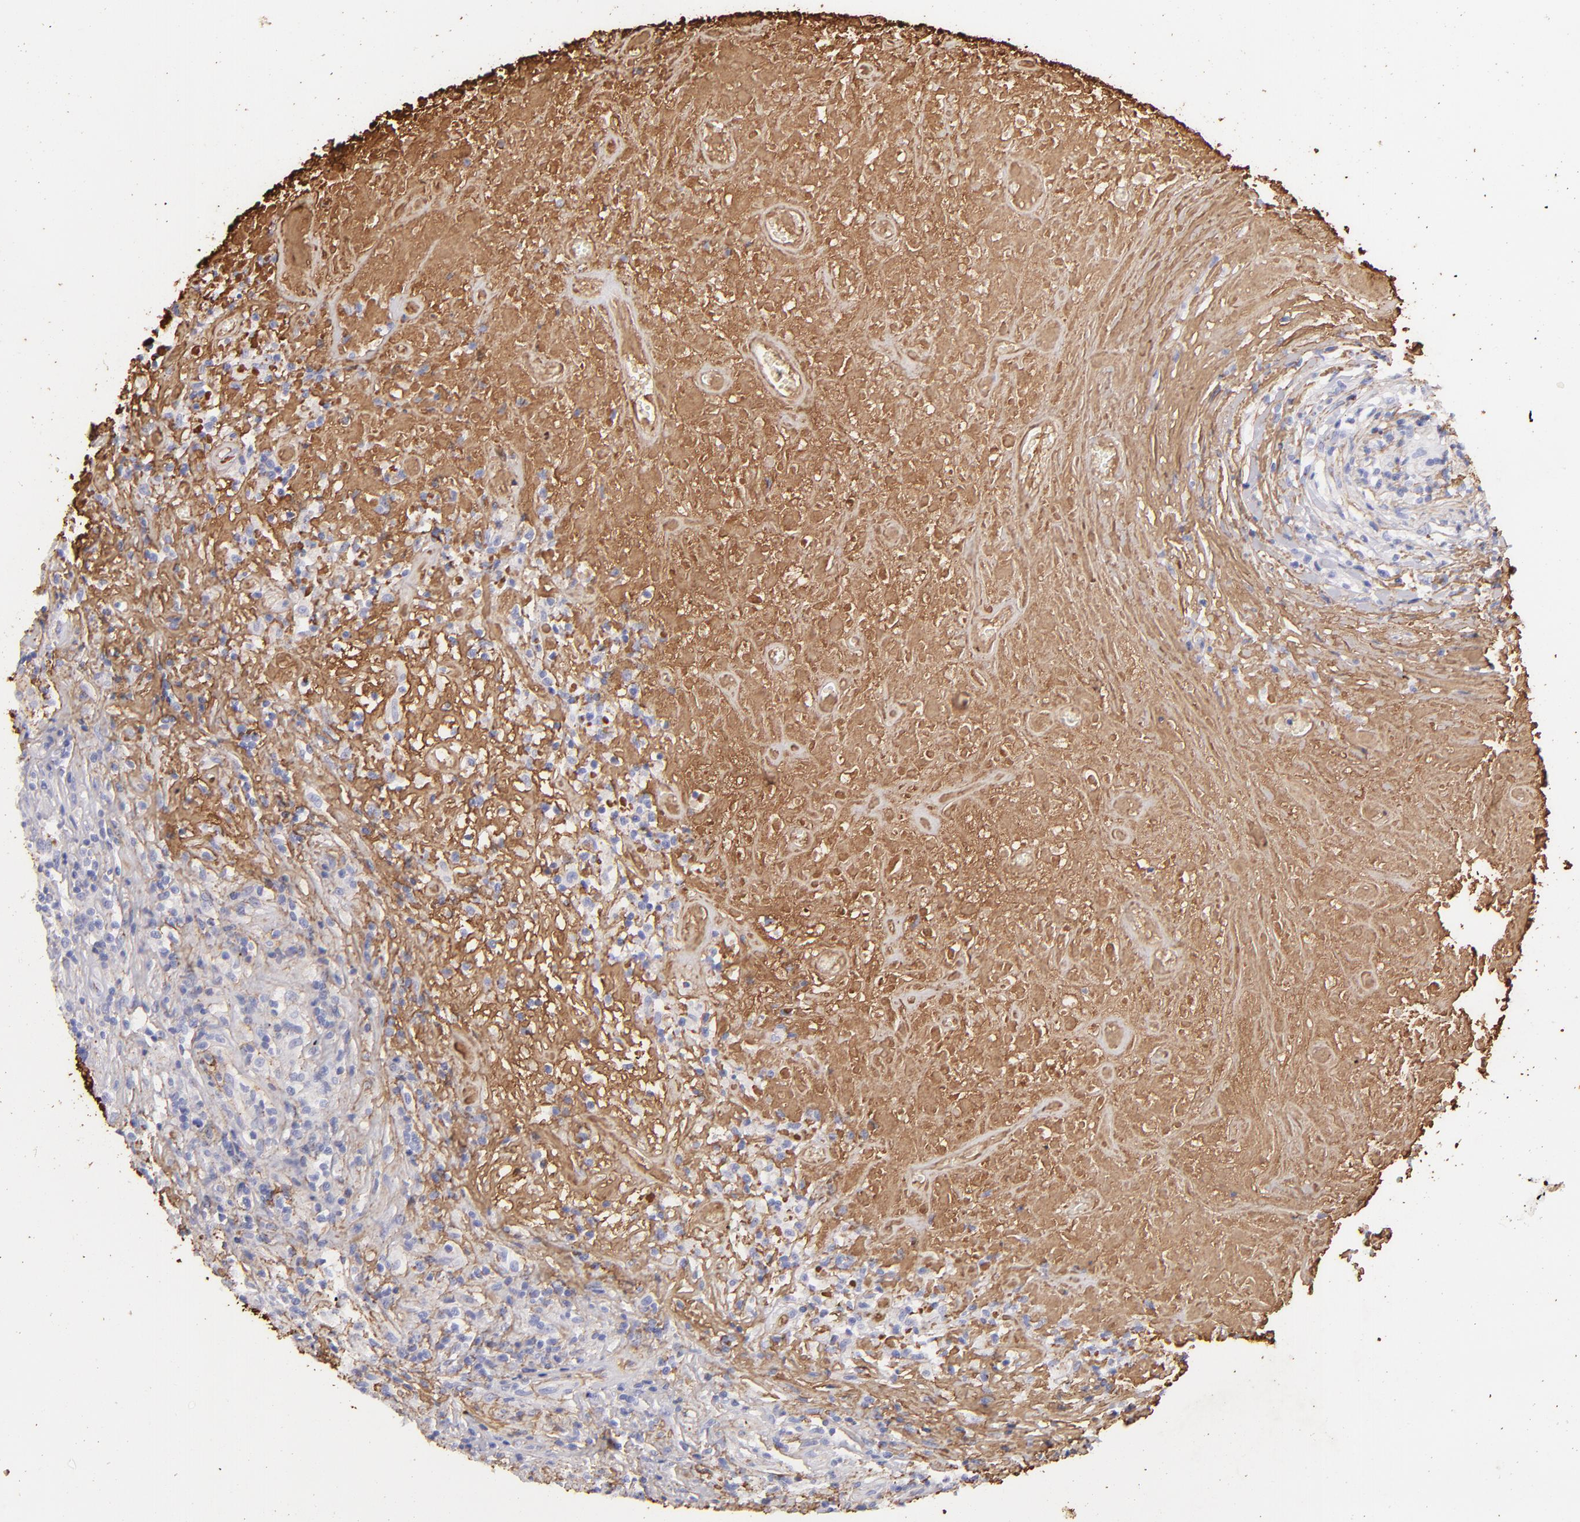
{"staining": {"intensity": "negative", "quantity": "none", "location": "none"}, "tissue": "lymphoma", "cell_type": "Tumor cells", "image_type": "cancer", "snomed": [{"axis": "morphology", "description": "Hodgkin's disease, NOS"}, {"axis": "topography", "description": "Lymph node"}], "caption": "A photomicrograph of human lymphoma is negative for staining in tumor cells.", "gene": "FGB", "patient": {"sex": "male", "age": 46}}